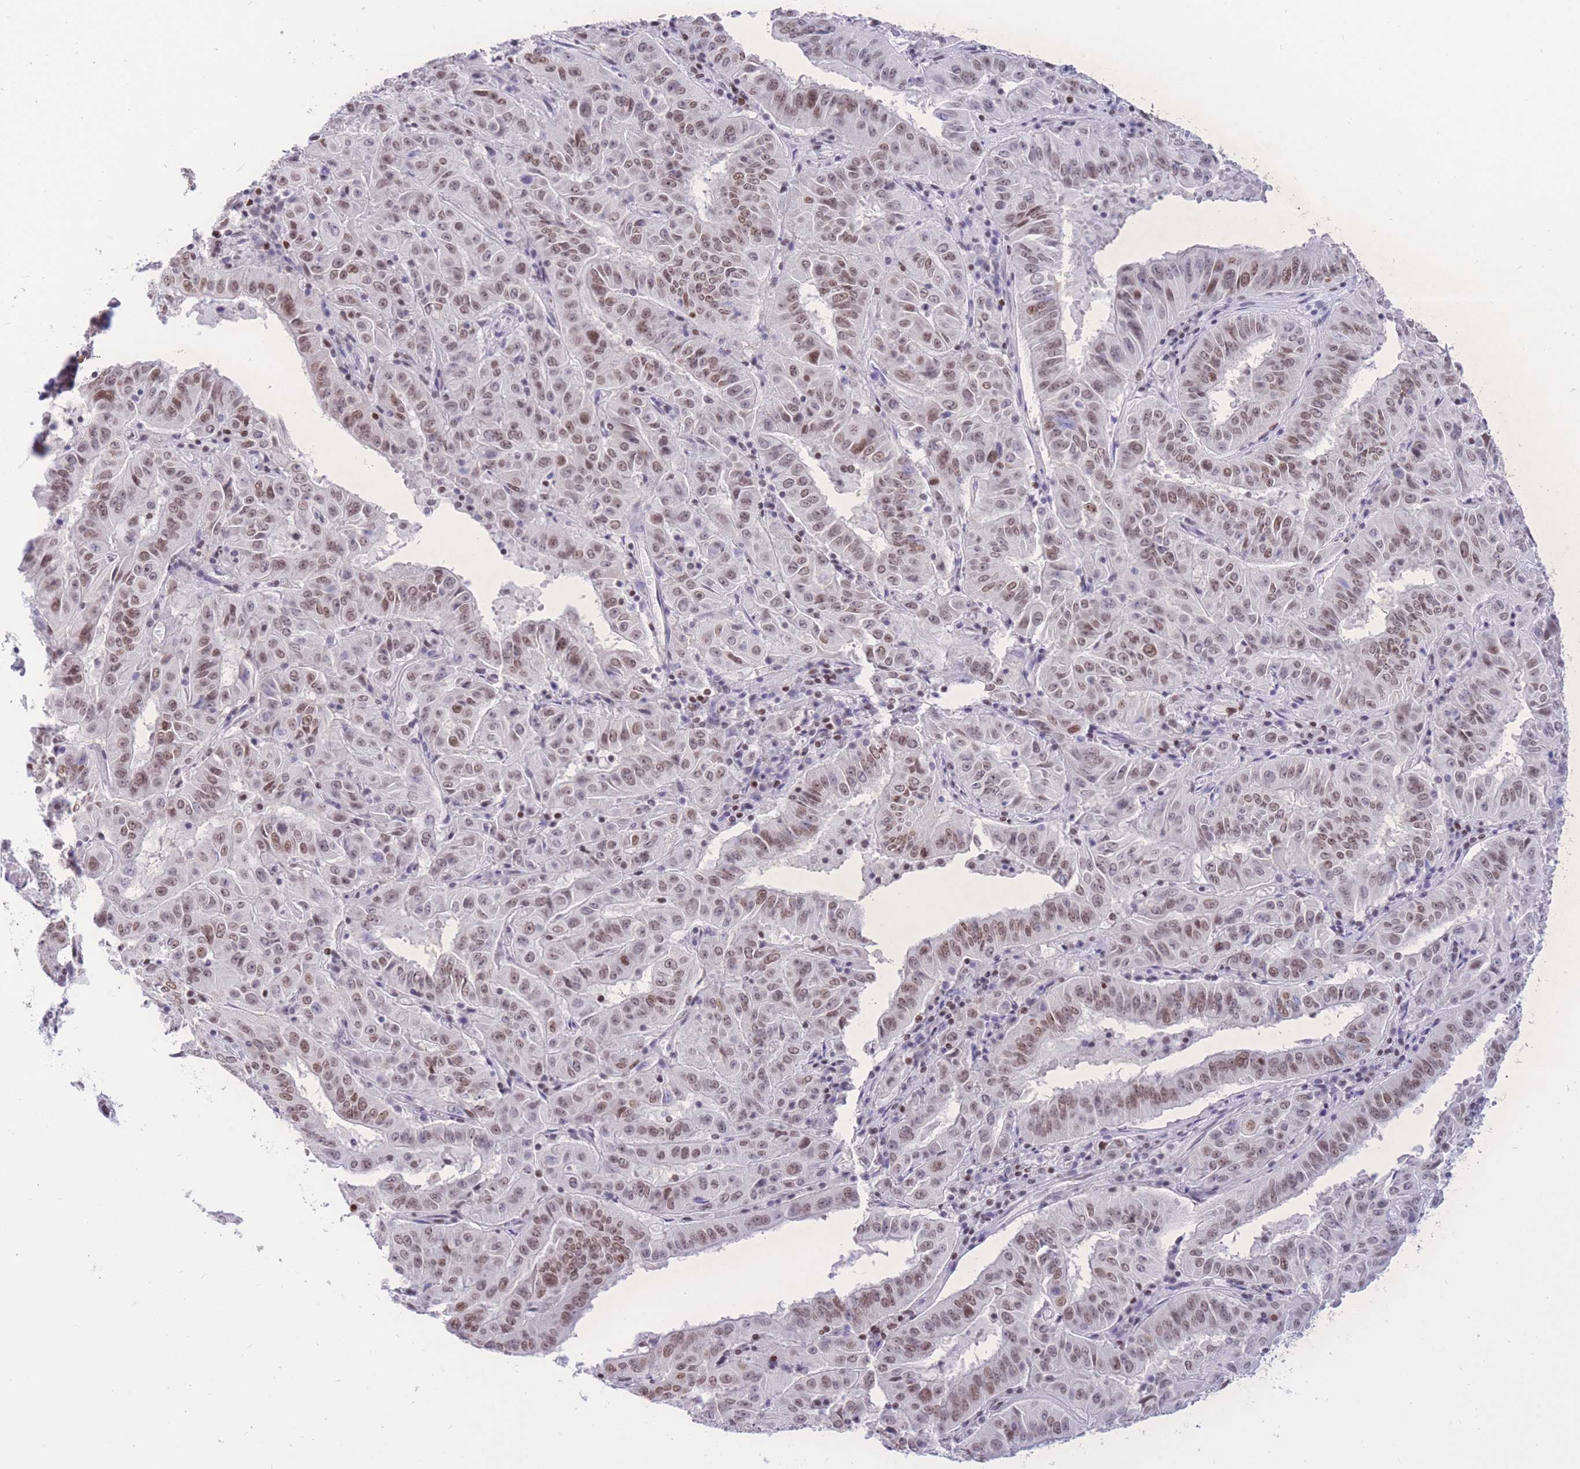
{"staining": {"intensity": "weak", "quantity": ">75%", "location": "nuclear"}, "tissue": "pancreatic cancer", "cell_type": "Tumor cells", "image_type": "cancer", "snomed": [{"axis": "morphology", "description": "Adenocarcinoma, NOS"}, {"axis": "topography", "description": "Pancreas"}], "caption": "The image reveals a brown stain indicating the presence of a protein in the nuclear of tumor cells in pancreatic cancer.", "gene": "HMGN1", "patient": {"sex": "male", "age": 63}}